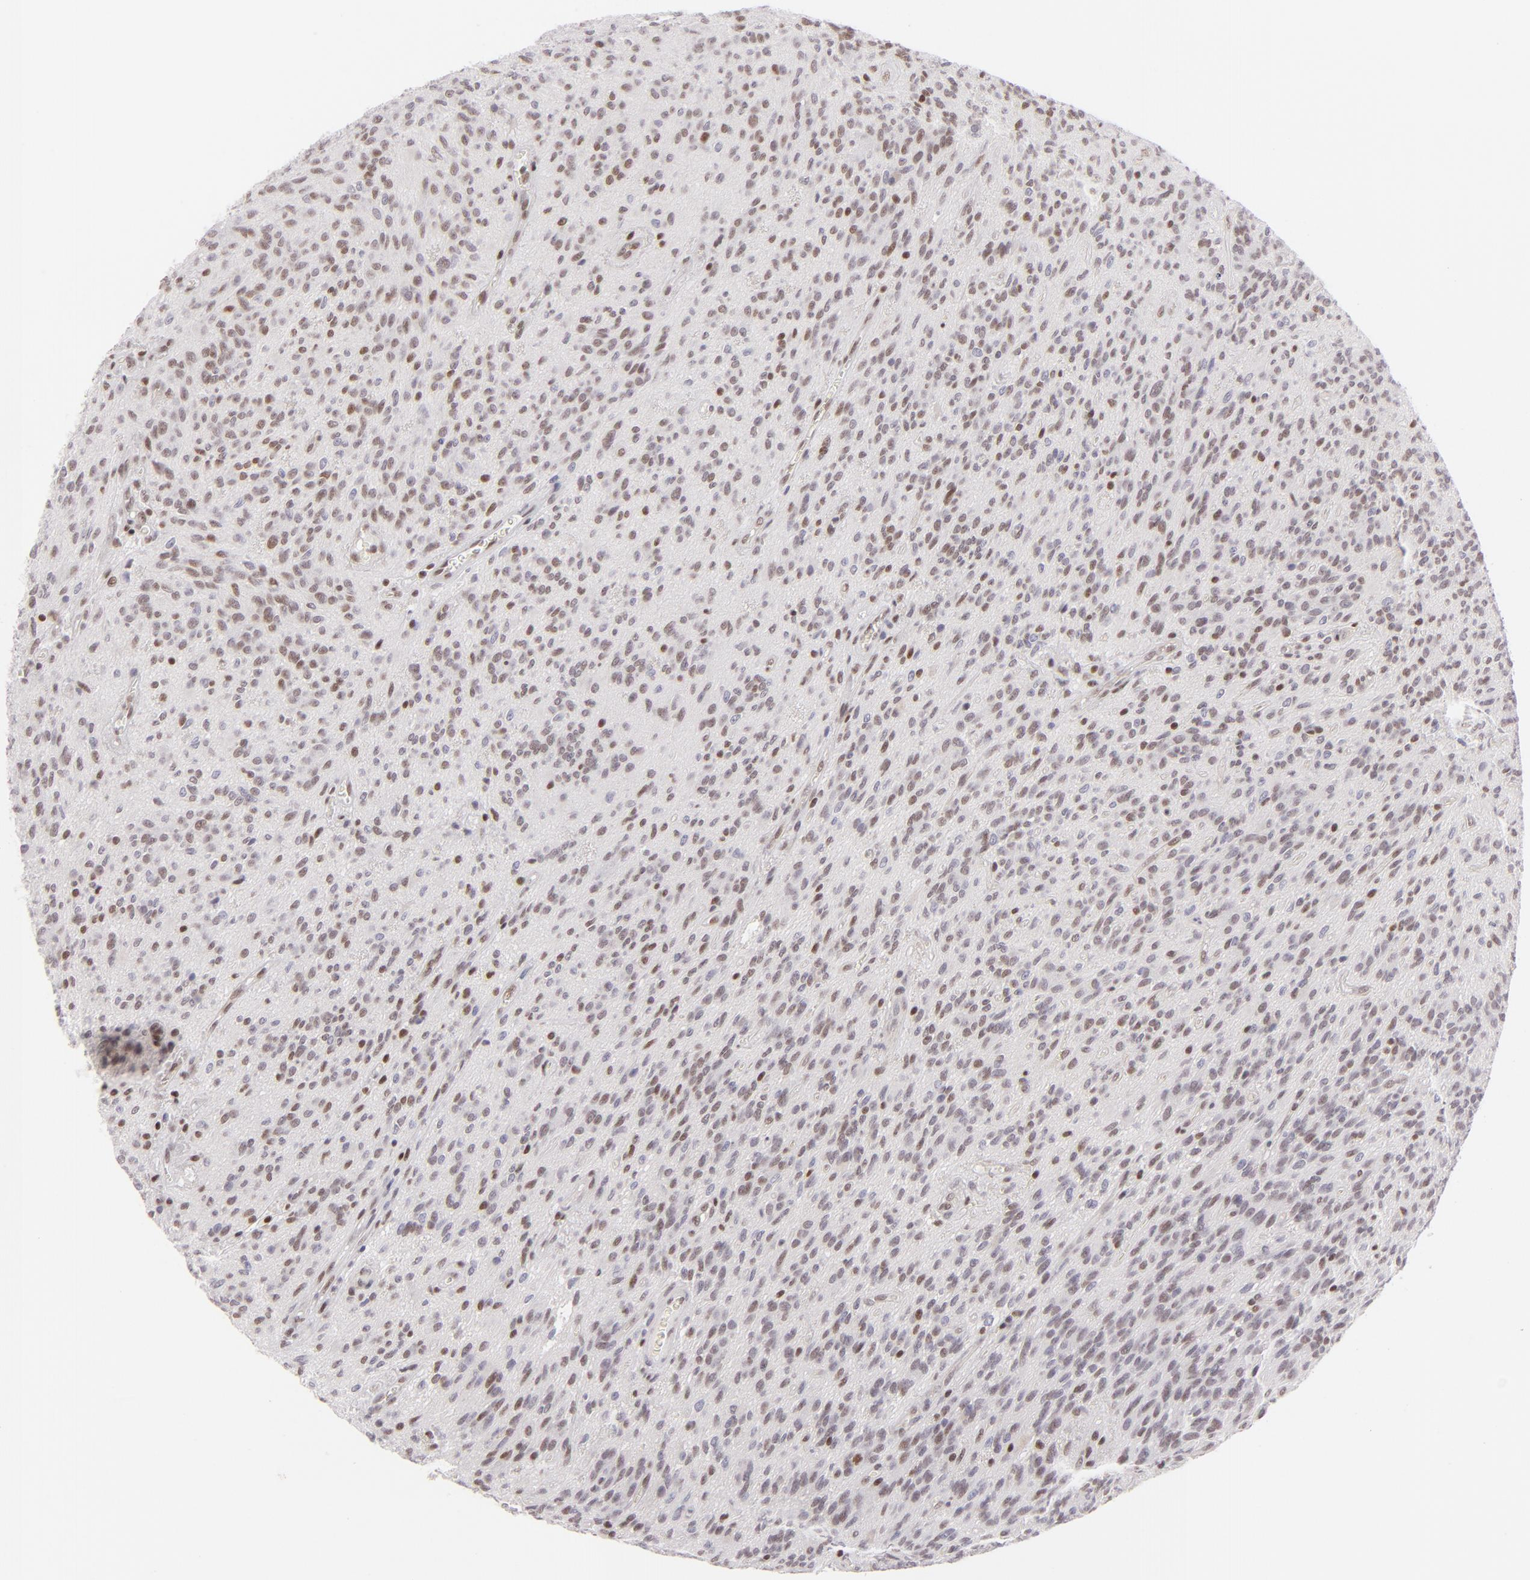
{"staining": {"intensity": "weak", "quantity": "<25%", "location": "nuclear"}, "tissue": "glioma", "cell_type": "Tumor cells", "image_type": "cancer", "snomed": [{"axis": "morphology", "description": "Glioma, malignant, Low grade"}, {"axis": "topography", "description": "Brain"}], "caption": "High magnification brightfield microscopy of glioma stained with DAB (3,3'-diaminobenzidine) (brown) and counterstained with hematoxylin (blue): tumor cells show no significant expression. Nuclei are stained in blue.", "gene": "POU2F1", "patient": {"sex": "female", "age": 15}}